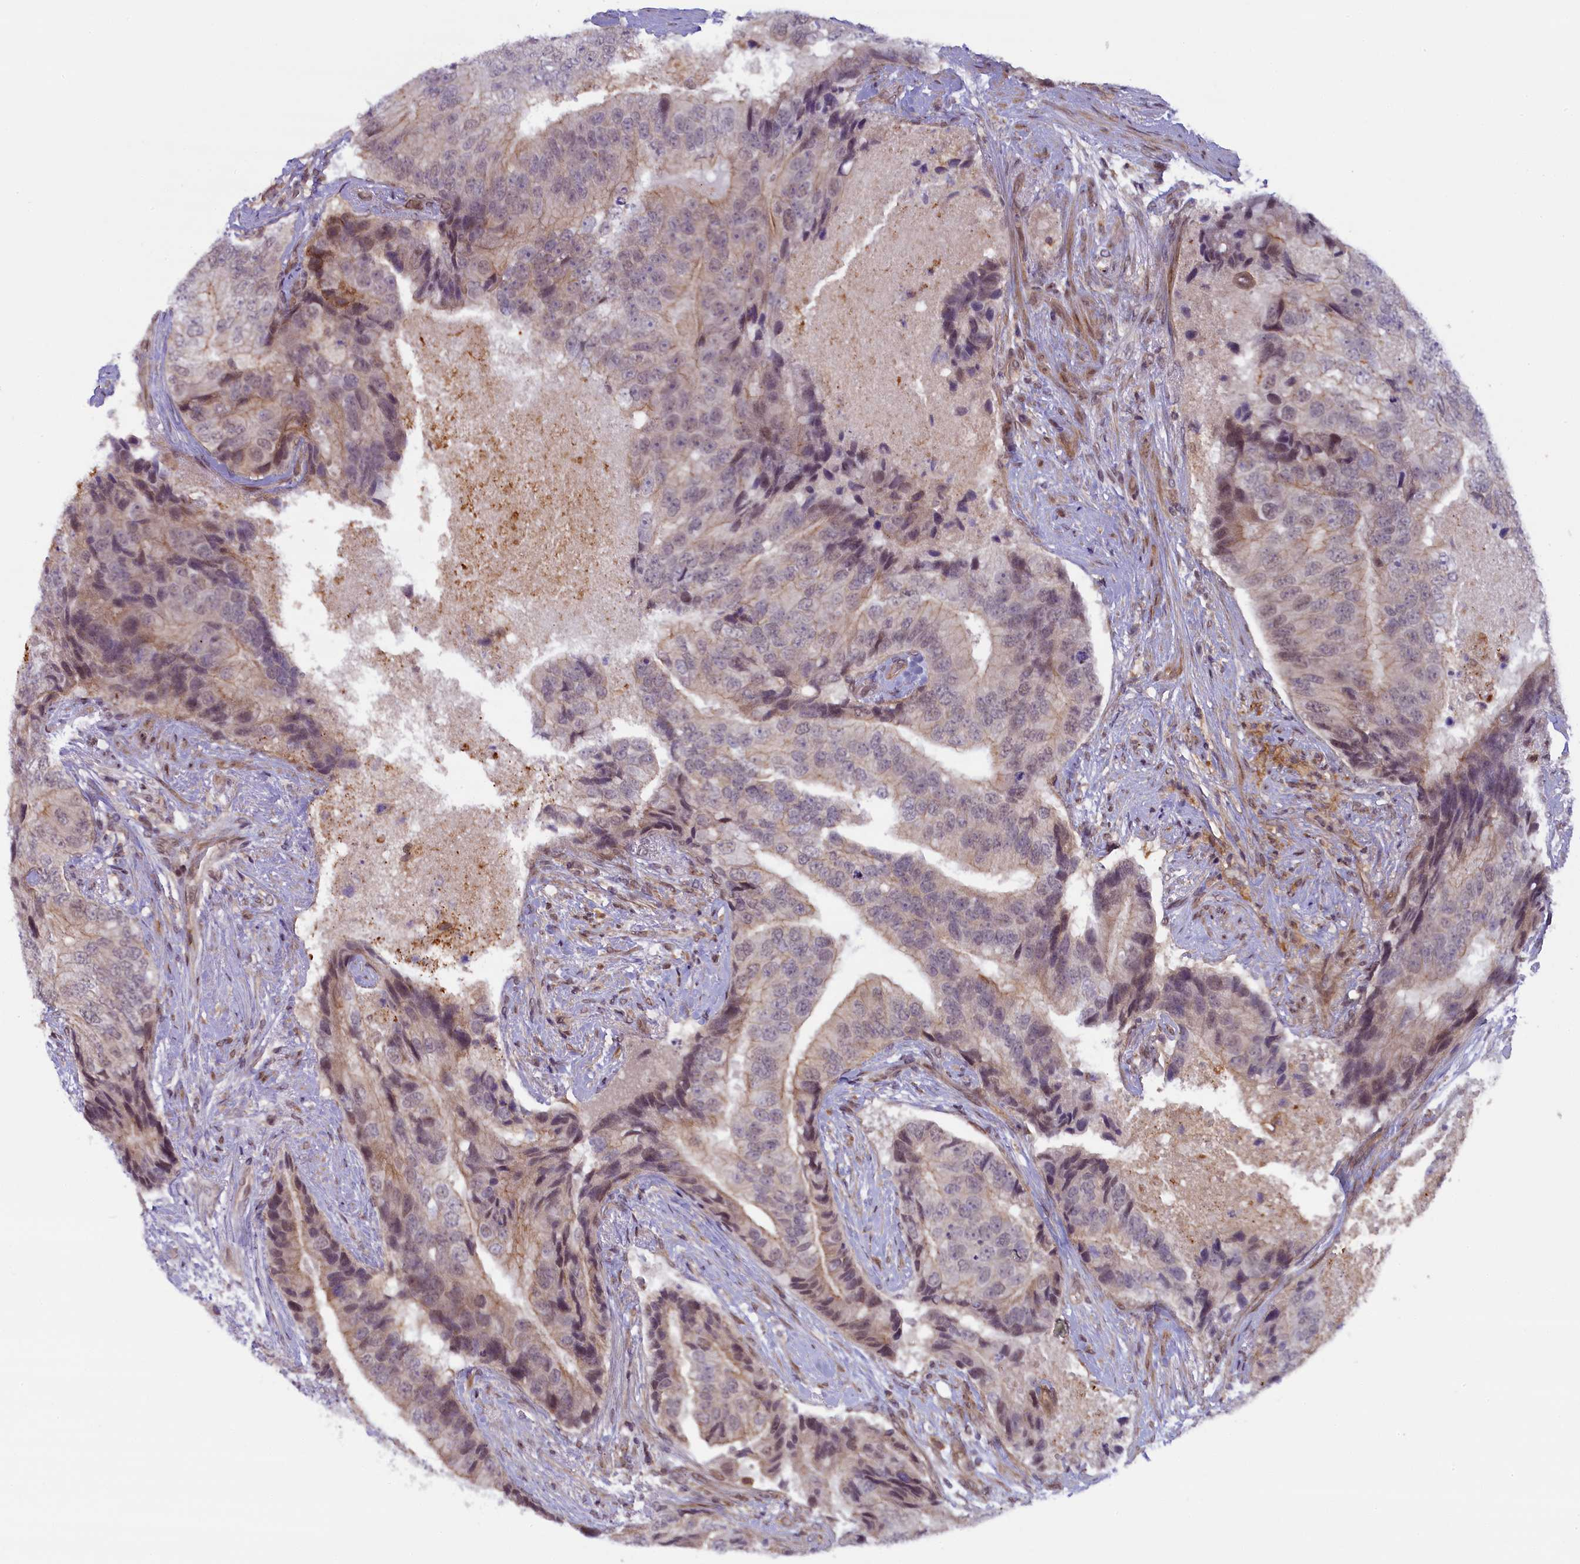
{"staining": {"intensity": "weak", "quantity": "25%-75%", "location": "nuclear"}, "tissue": "prostate cancer", "cell_type": "Tumor cells", "image_type": "cancer", "snomed": [{"axis": "morphology", "description": "Adenocarcinoma, High grade"}, {"axis": "topography", "description": "Prostate"}], "caption": "IHC image of neoplastic tissue: prostate cancer stained using immunohistochemistry reveals low levels of weak protein expression localized specifically in the nuclear of tumor cells, appearing as a nuclear brown color.", "gene": "FCHO1", "patient": {"sex": "male", "age": 70}}